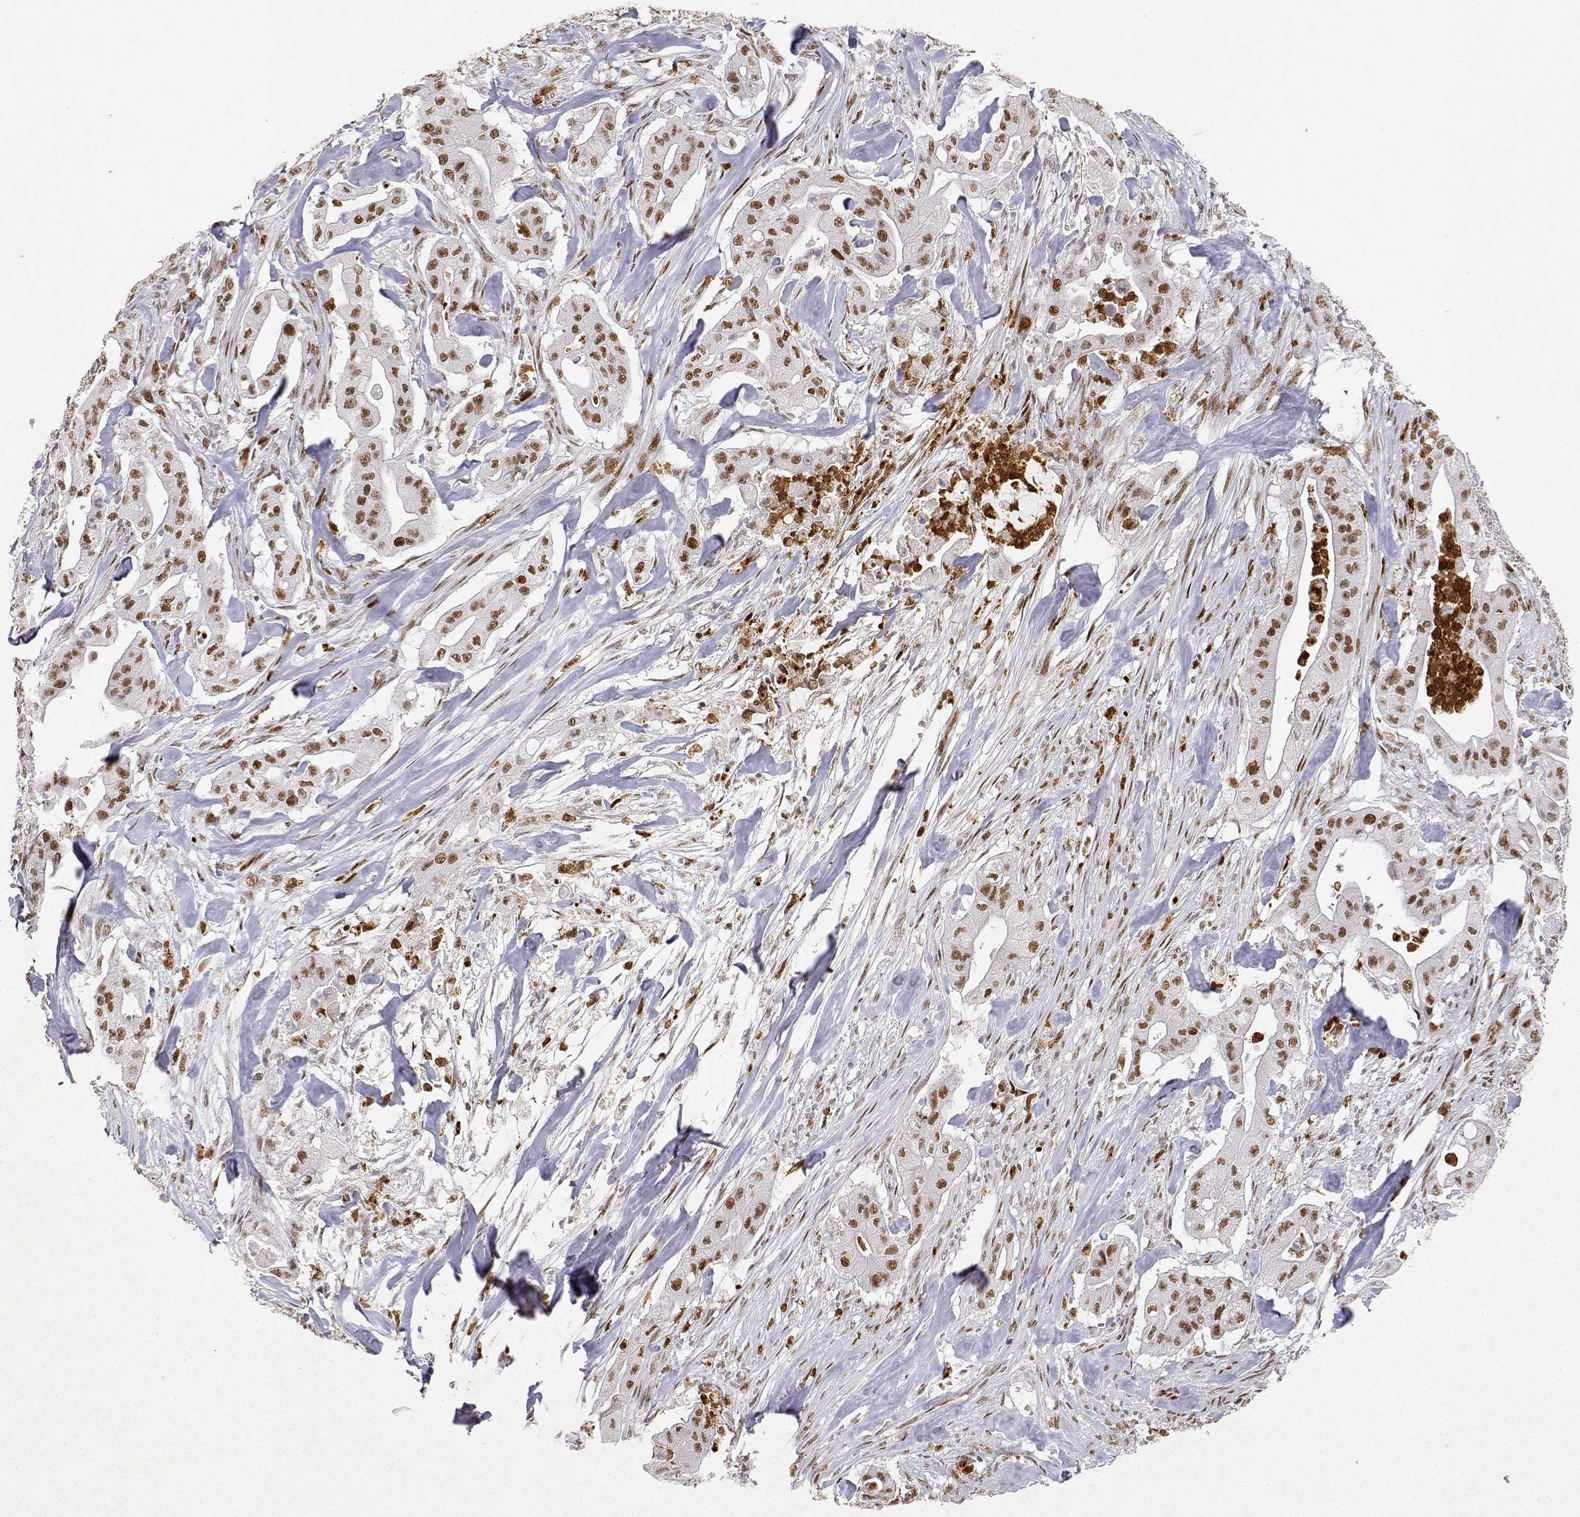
{"staining": {"intensity": "moderate", "quantity": ">75%", "location": "nuclear"}, "tissue": "pancreatic cancer", "cell_type": "Tumor cells", "image_type": "cancer", "snomed": [{"axis": "morphology", "description": "Normal tissue, NOS"}, {"axis": "morphology", "description": "Inflammation, NOS"}, {"axis": "morphology", "description": "Adenocarcinoma, NOS"}, {"axis": "topography", "description": "Pancreas"}], "caption": "Pancreatic adenocarcinoma was stained to show a protein in brown. There is medium levels of moderate nuclear staining in approximately >75% of tumor cells. (Brightfield microscopy of DAB IHC at high magnification).", "gene": "RSF1", "patient": {"sex": "male", "age": 57}}